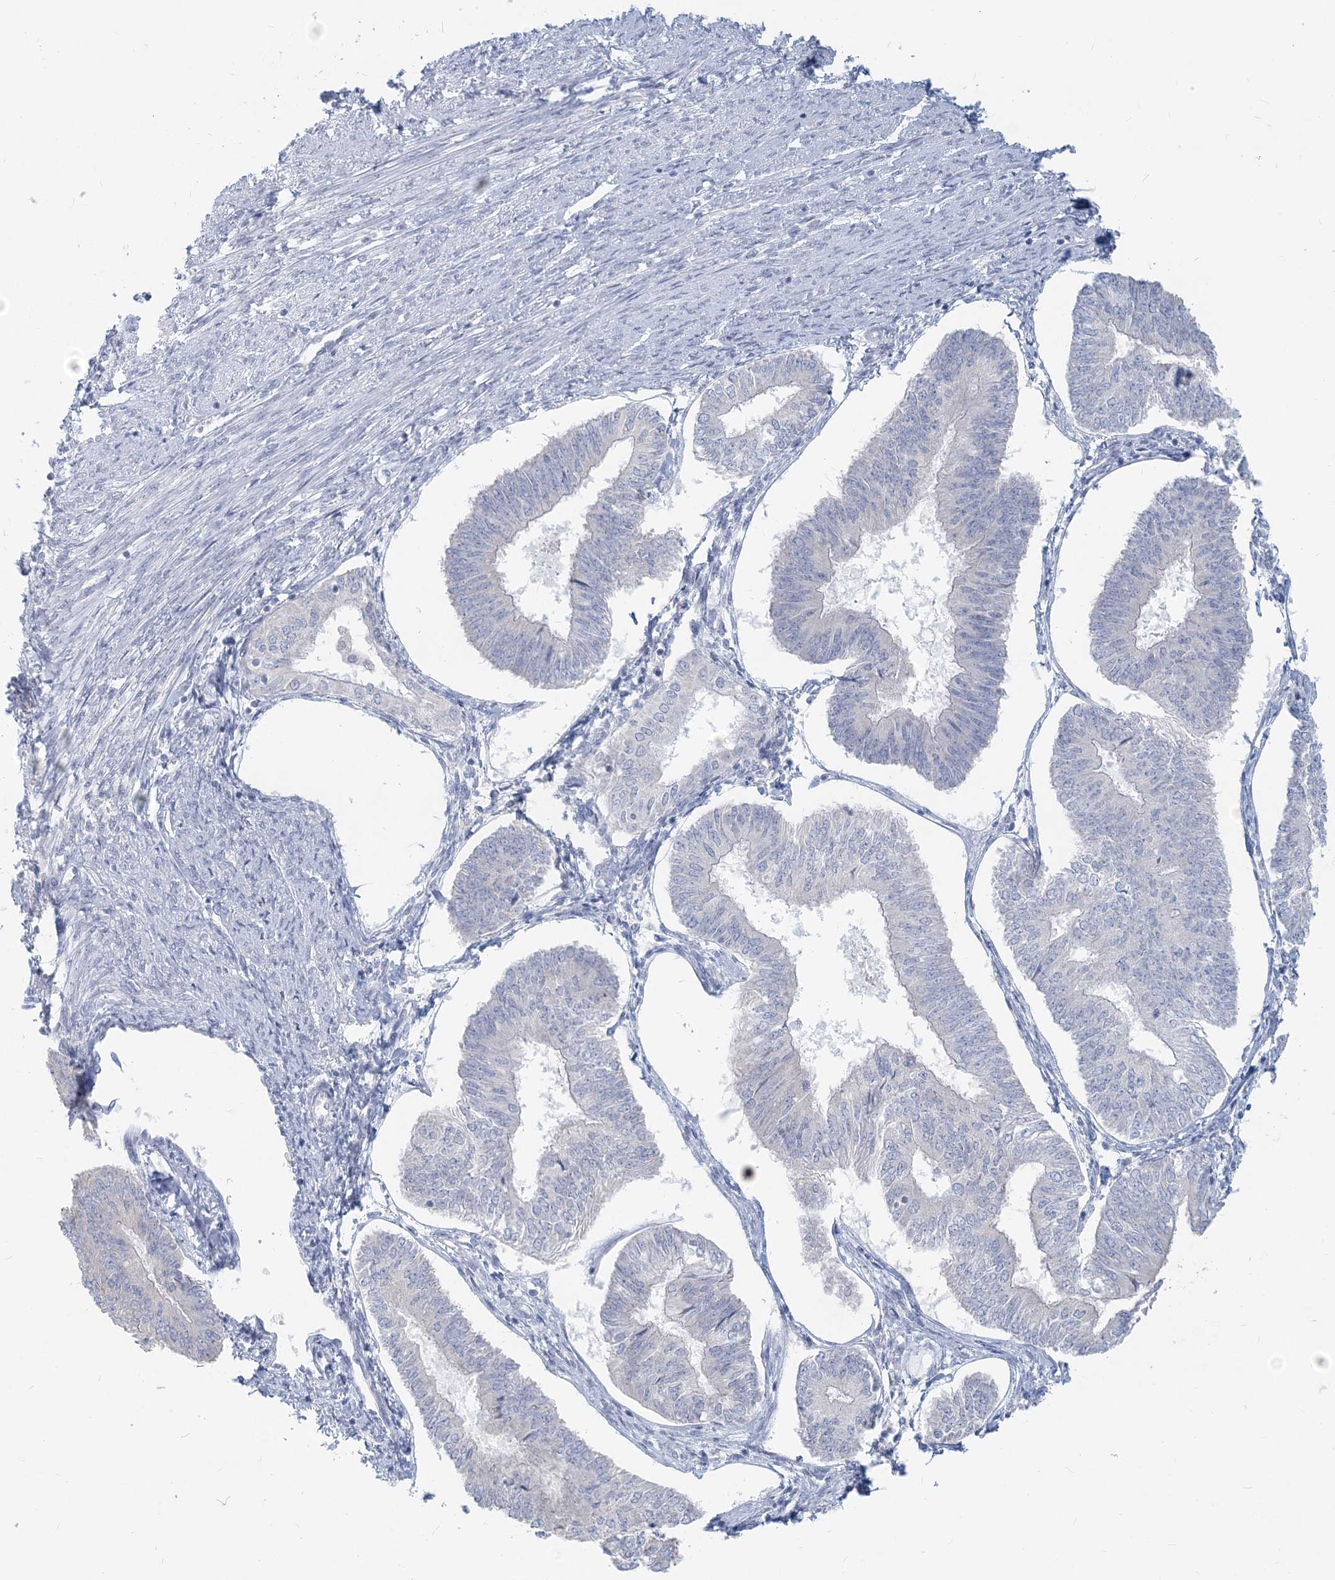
{"staining": {"intensity": "negative", "quantity": "none", "location": "none"}, "tissue": "endometrial cancer", "cell_type": "Tumor cells", "image_type": "cancer", "snomed": [{"axis": "morphology", "description": "Adenocarcinoma, NOS"}, {"axis": "topography", "description": "Endometrium"}], "caption": "The immunohistochemistry image has no significant staining in tumor cells of endometrial cancer tissue.", "gene": "CSN1S1", "patient": {"sex": "female", "age": 58}}